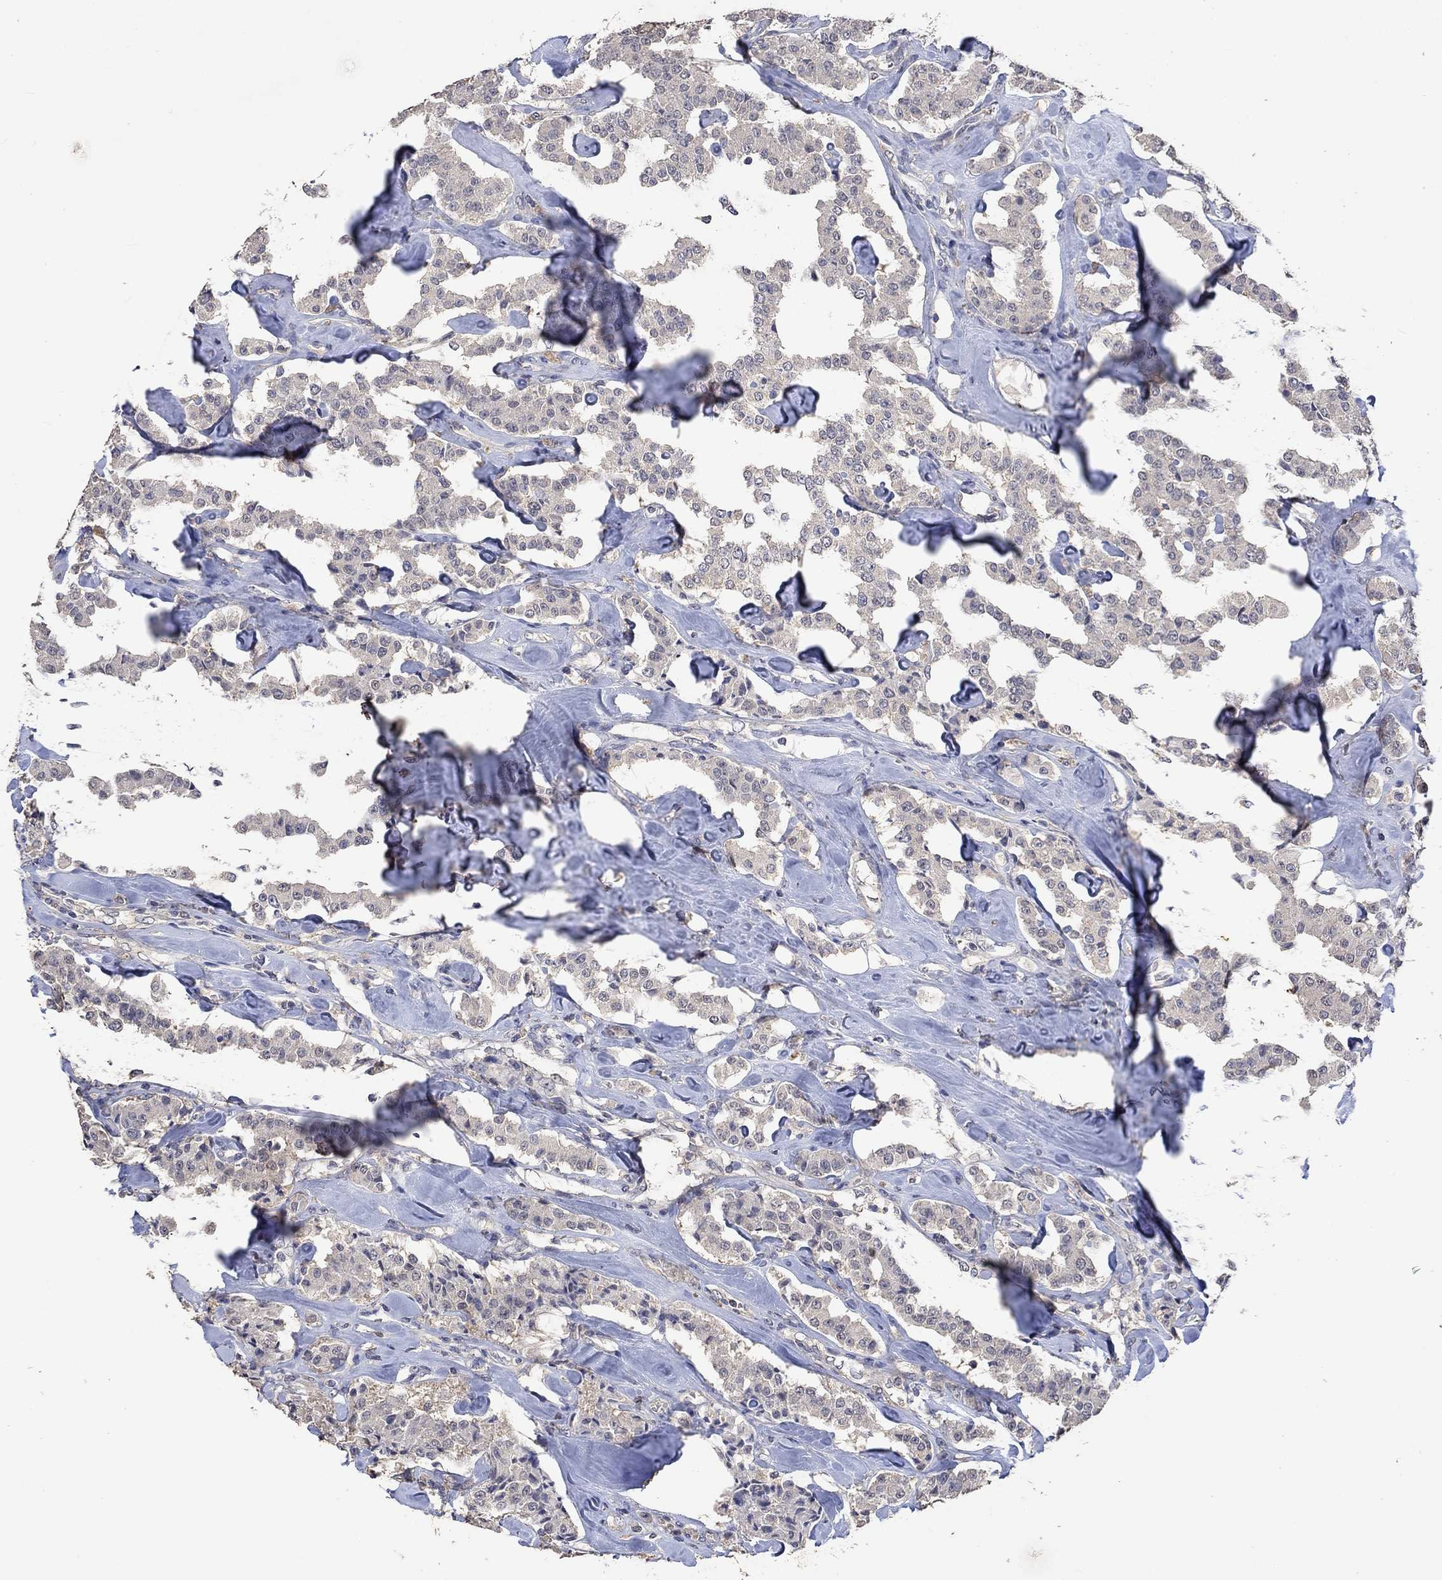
{"staining": {"intensity": "negative", "quantity": "none", "location": "none"}, "tissue": "carcinoid", "cell_type": "Tumor cells", "image_type": "cancer", "snomed": [{"axis": "morphology", "description": "Carcinoid, malignant, NOS"}, {"axis": "topography", "description": "Pancreas"}], "caption": "Carcinoid (malignant) was stained to show a protein in brown. There is no significant expression in tumor cells.", "gene": "PTPN20", "patient": {"sex": "male", "age": 41}}